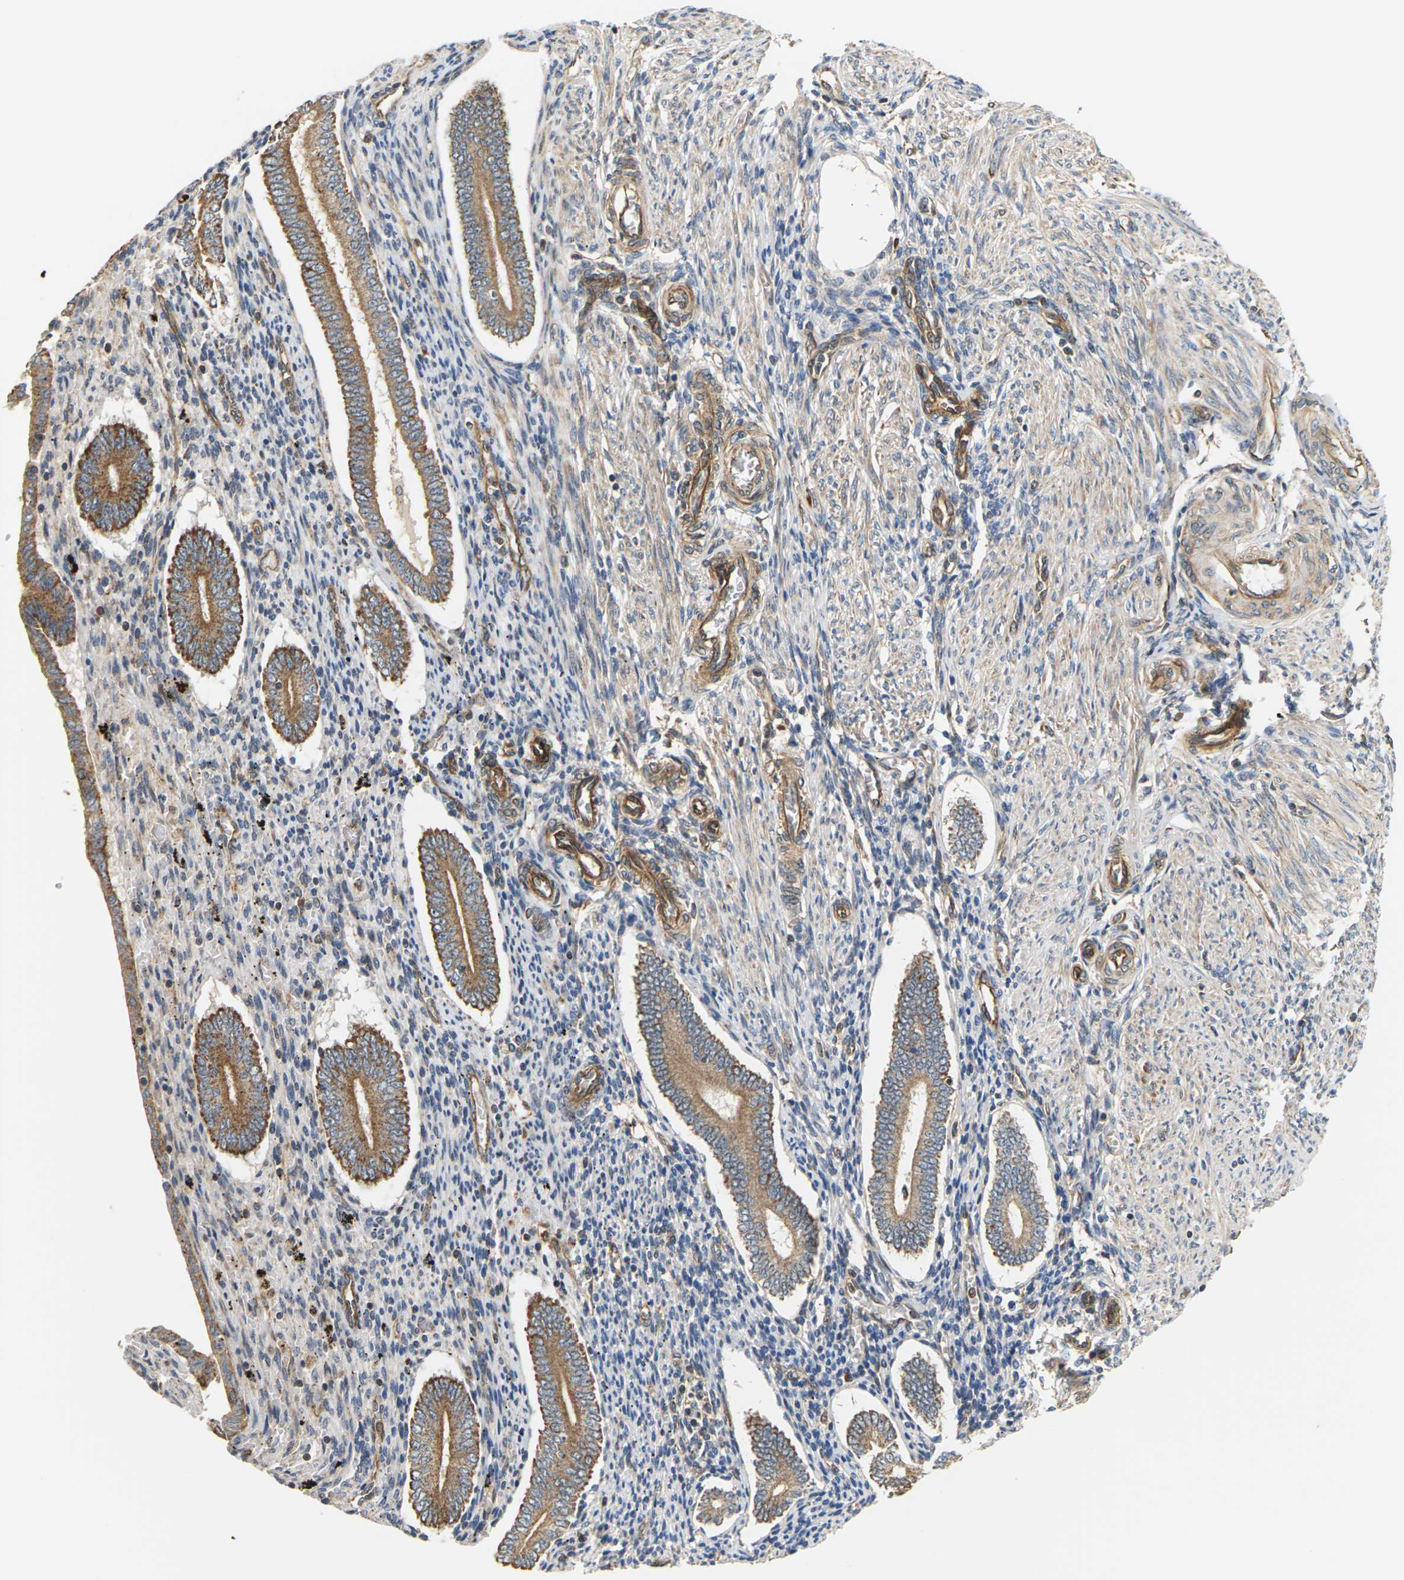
{"staining": {"intensity": "moderate", "quantity": "25%-75%", "location": "cytoplasmic/membranous"}, "tissue": "endometrium", "cell_type": "Cells in endometrial stroma", "image_type": "normal", "snomed": [{"axis": "morphology", "description": "Normal tissue, NOS"}, {"axis": "topography", "description": "Endometrium"}], "caption": "Moderate cytoplasmic/membranous expression is appreciated in about 25%-75% of cells in endometrial stroma in normal endometrium.", "gene": "PCDHB4", "patient": {"sex": "female", "age": 42}}